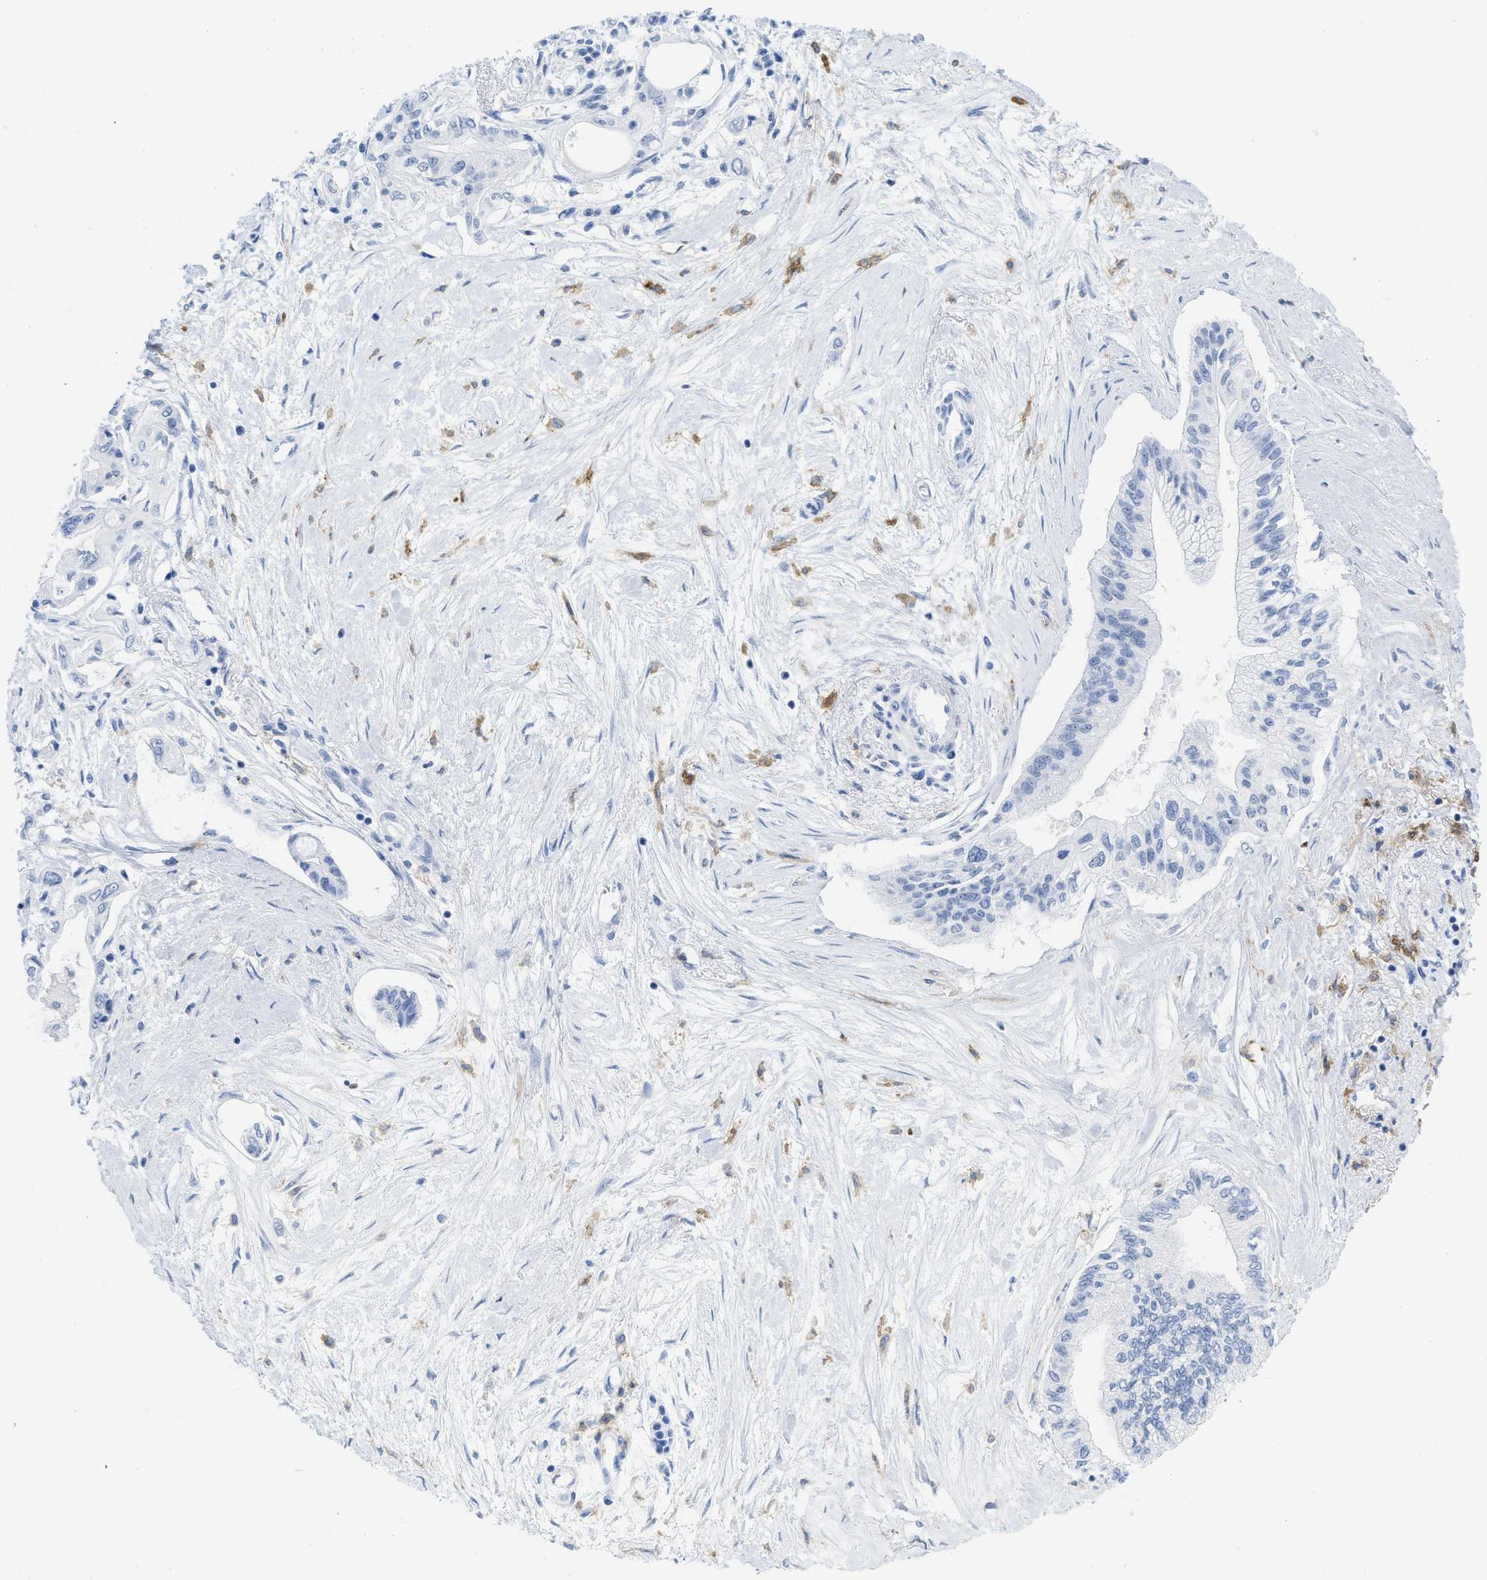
{"staining": {"intensity": "negative", "quantity": "none", "location": "none"}, "tissue": "pancreatic cancer", "cell_type": "Tumor cells", "image_type": "cancer", "snomed": [{"axis": "morphology", "description": "Adenocarcinoma, NOS"}, {"axis": "topography", "description": "Pancreas"}], "caption": "A high-resolution histopathology image shows immunohistochemistry (IHC) staining of pancreatic adenocarcinoma, which demonstrates no significant expression in tumor cells.", "gene": "CR1", "patient": {"sex": "female", "age": 77}}